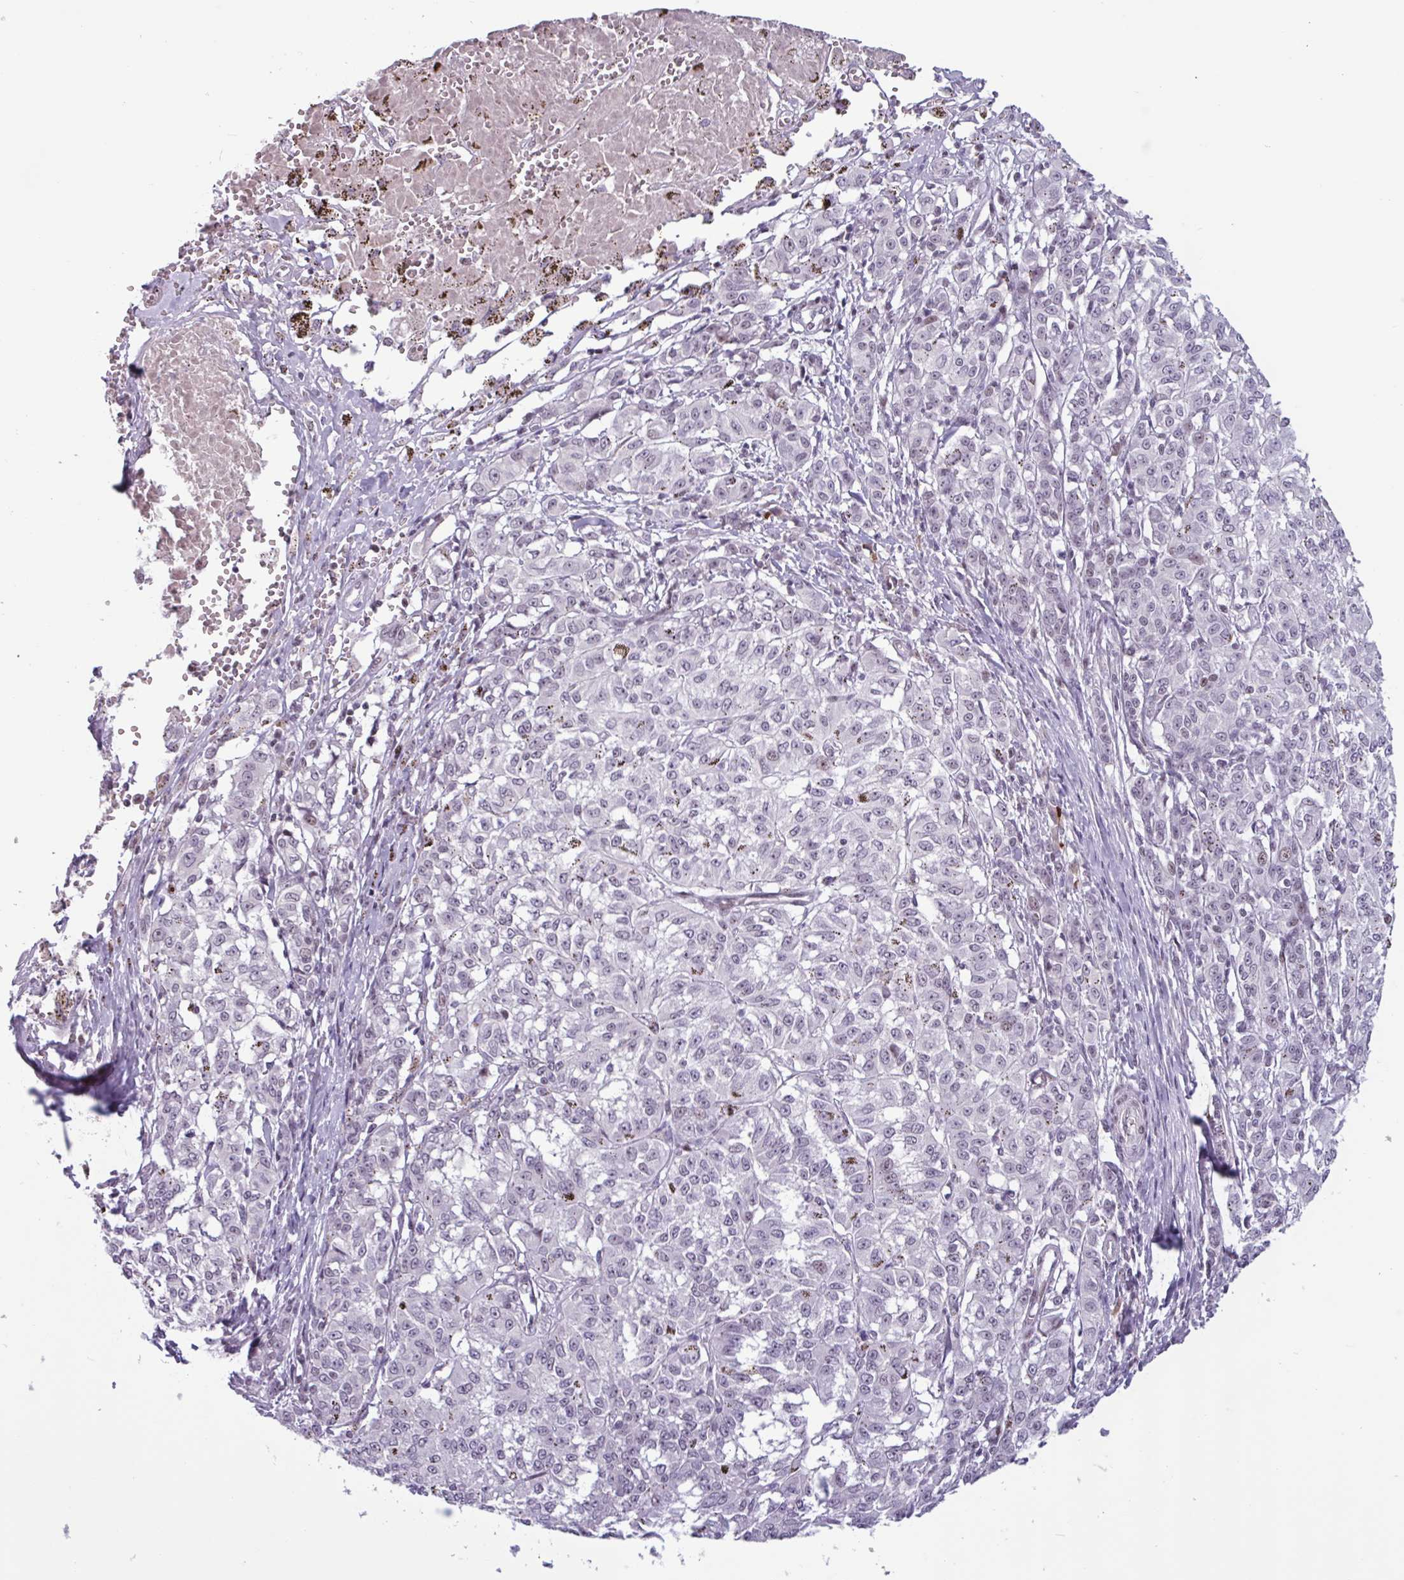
{"staining": {"intensity": "negative", "quantity": "none", "location": "none"}, "tissue": "melanoma", "cell_type": "Tumor cells", "image_type": "cancer", "snomed": [{"axis": "morphology", "description": "Malignant melanoma, NOS"}, {"axis": "topography", "description": "Skin"}], "caption": "Image shows no significant protein staining in tumor cells of malignant melanoma.", "gene": "ZNF575", "patient": {"sex": "female", "age": 72}}